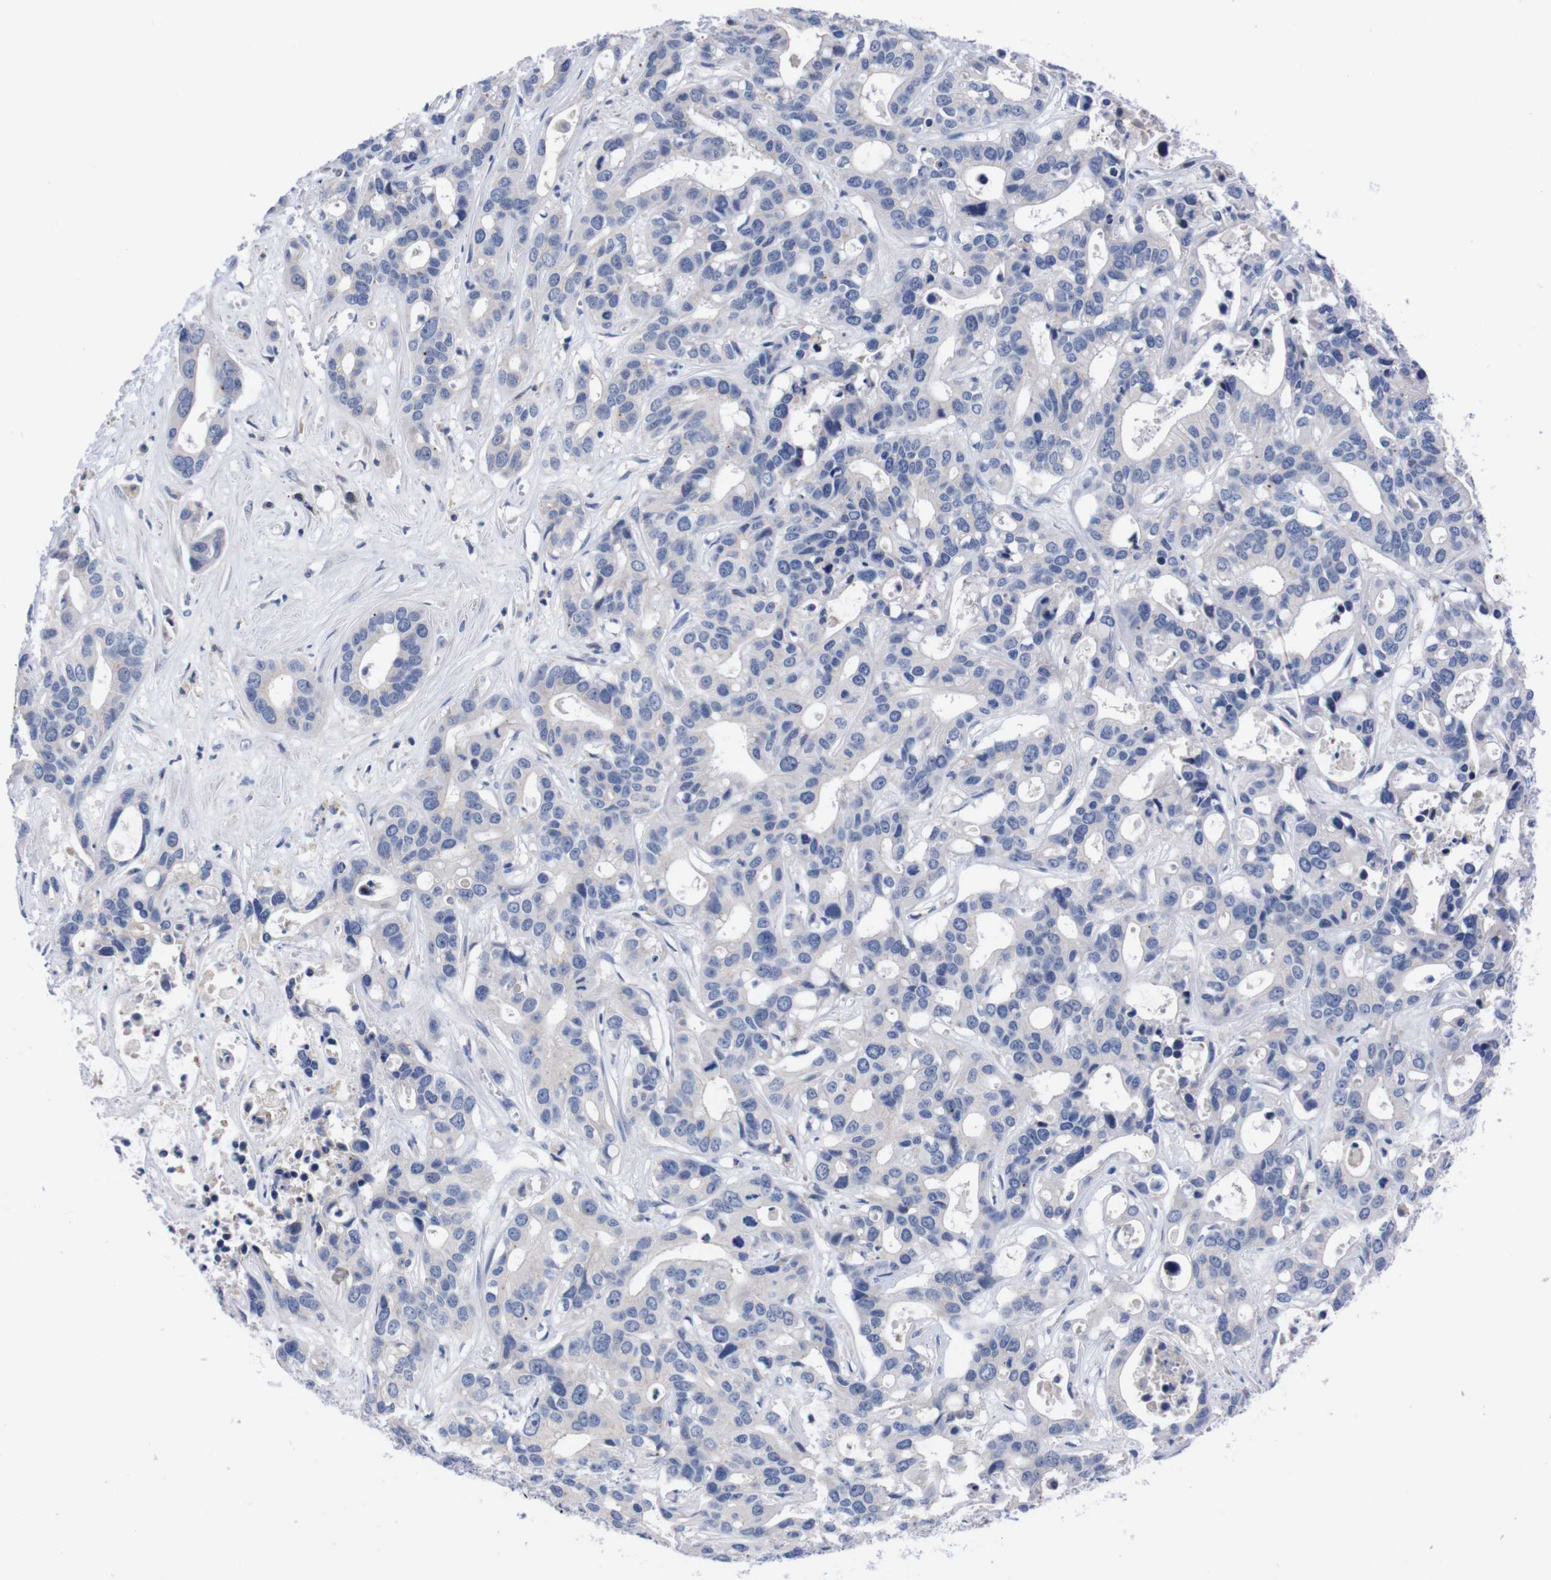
{"staining": {"intensity": "negative", "quantity": "none", "location": "none"}, "tissue": "liver cancer", "cell_type": "Tumor cells", "image_type": "cancer", "snomed": [{"axis": "morphology", "description": "Cholangiocarcinoma"}, {"axis": "topography", "description": "Liver"}], "caption": "Tumor cells show no significant expression in liver cancer.", "gene": "FAM210A", "patient": {"sex": "female", "age": 65}}